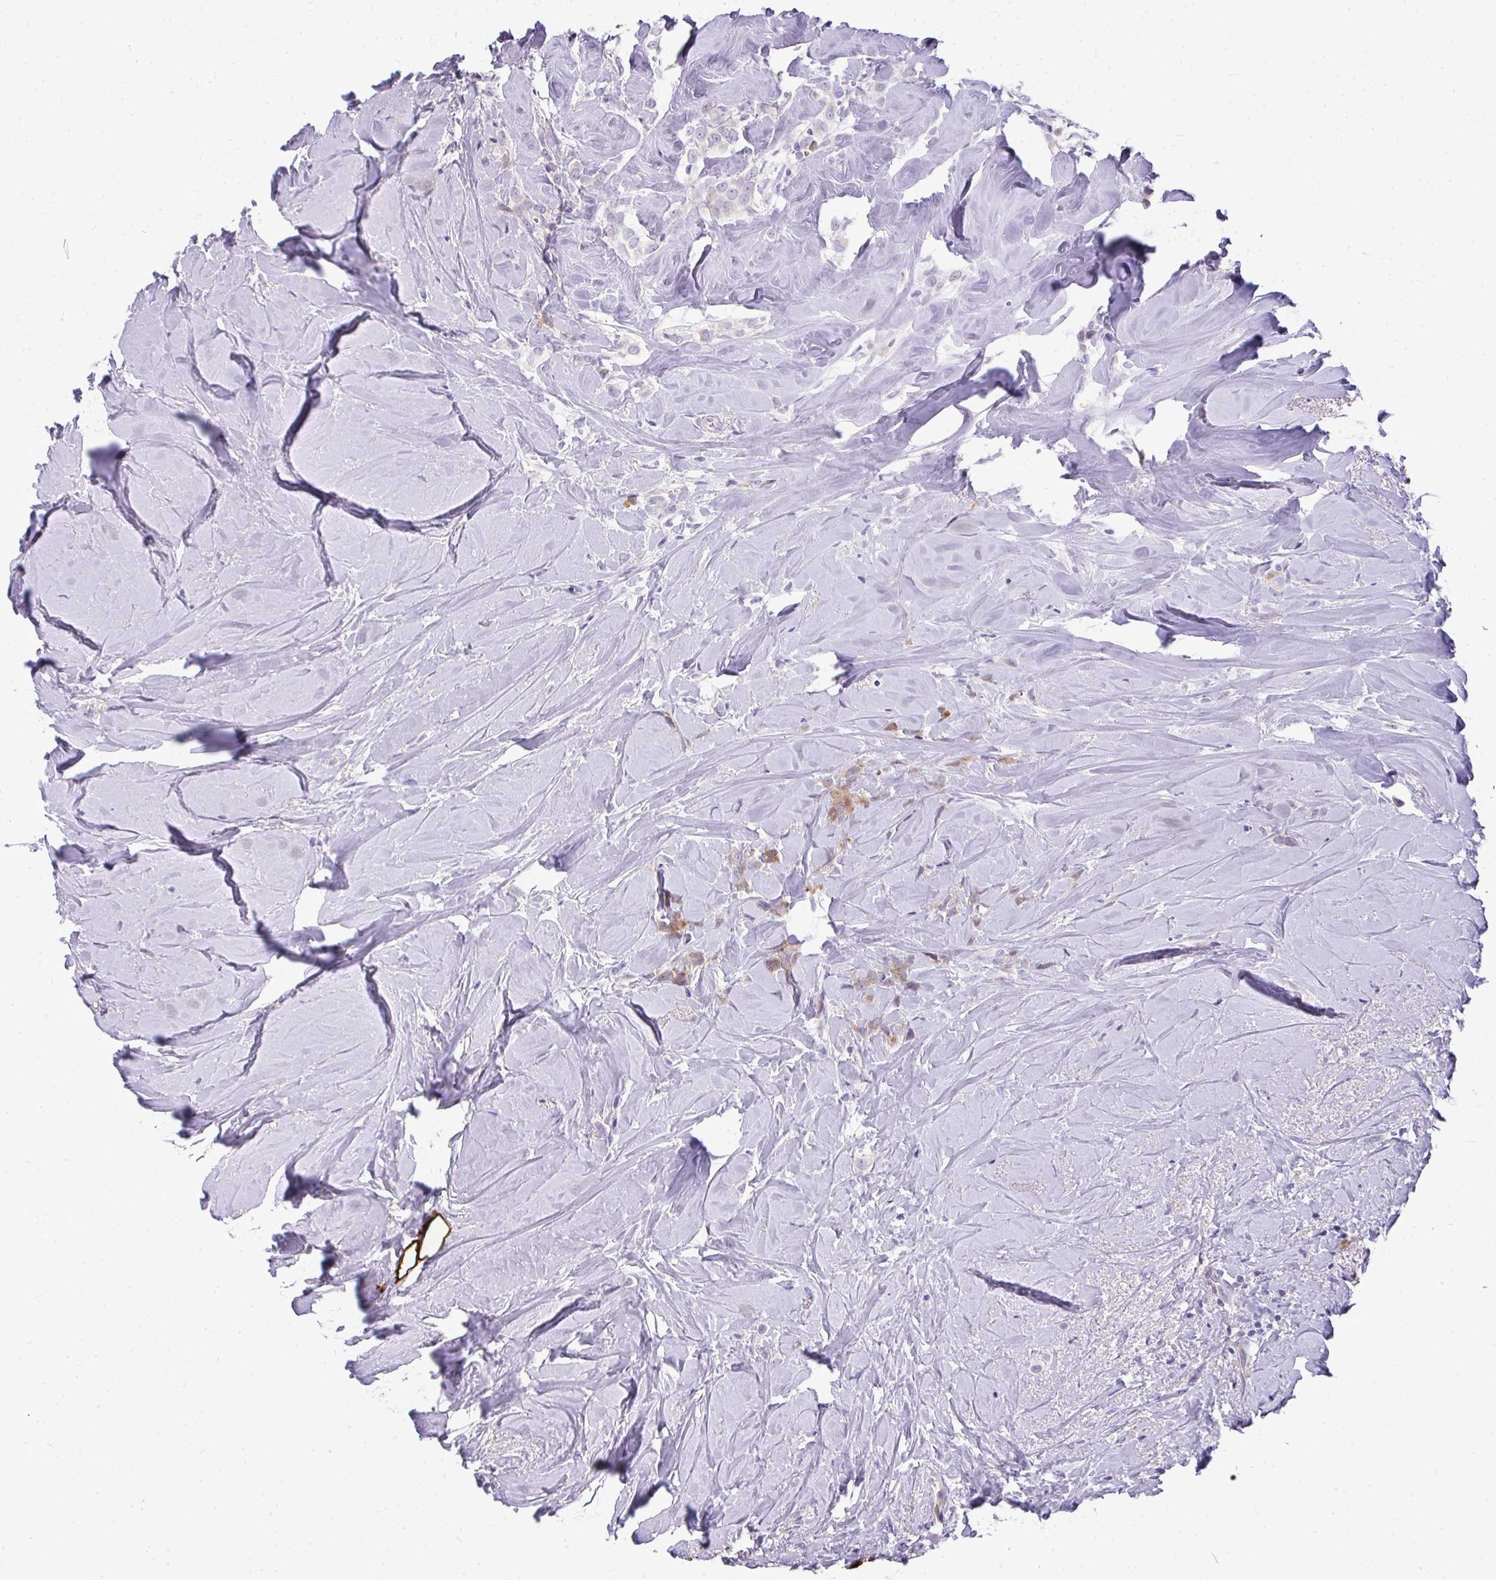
{"staining": {"intensity": "moderate", "quantity": "<25%", "location": "cytoplasmic/membranous"}, "tissue": "breast cancer", "cell_type": "Tumor cells", "image_type": "cancer", "snomed": [{"axis": "morphology", "description": "Duct carcinoma"}, {"axis": "topography", "description": "Breast"}], "caption": "Intraductal carcinoma (breast) stained with DAB immunohistochemistry displays low levels of moderate cytoplasmic/membranous staining in approximately <25% of tumor cells. The staining is performed using DAB brown chromogen to label protein expression. The nuclei are counter-stained blue using hematoxylin.", "gene": "LIPE", "patient": {"sex": "female", "age": 80}}